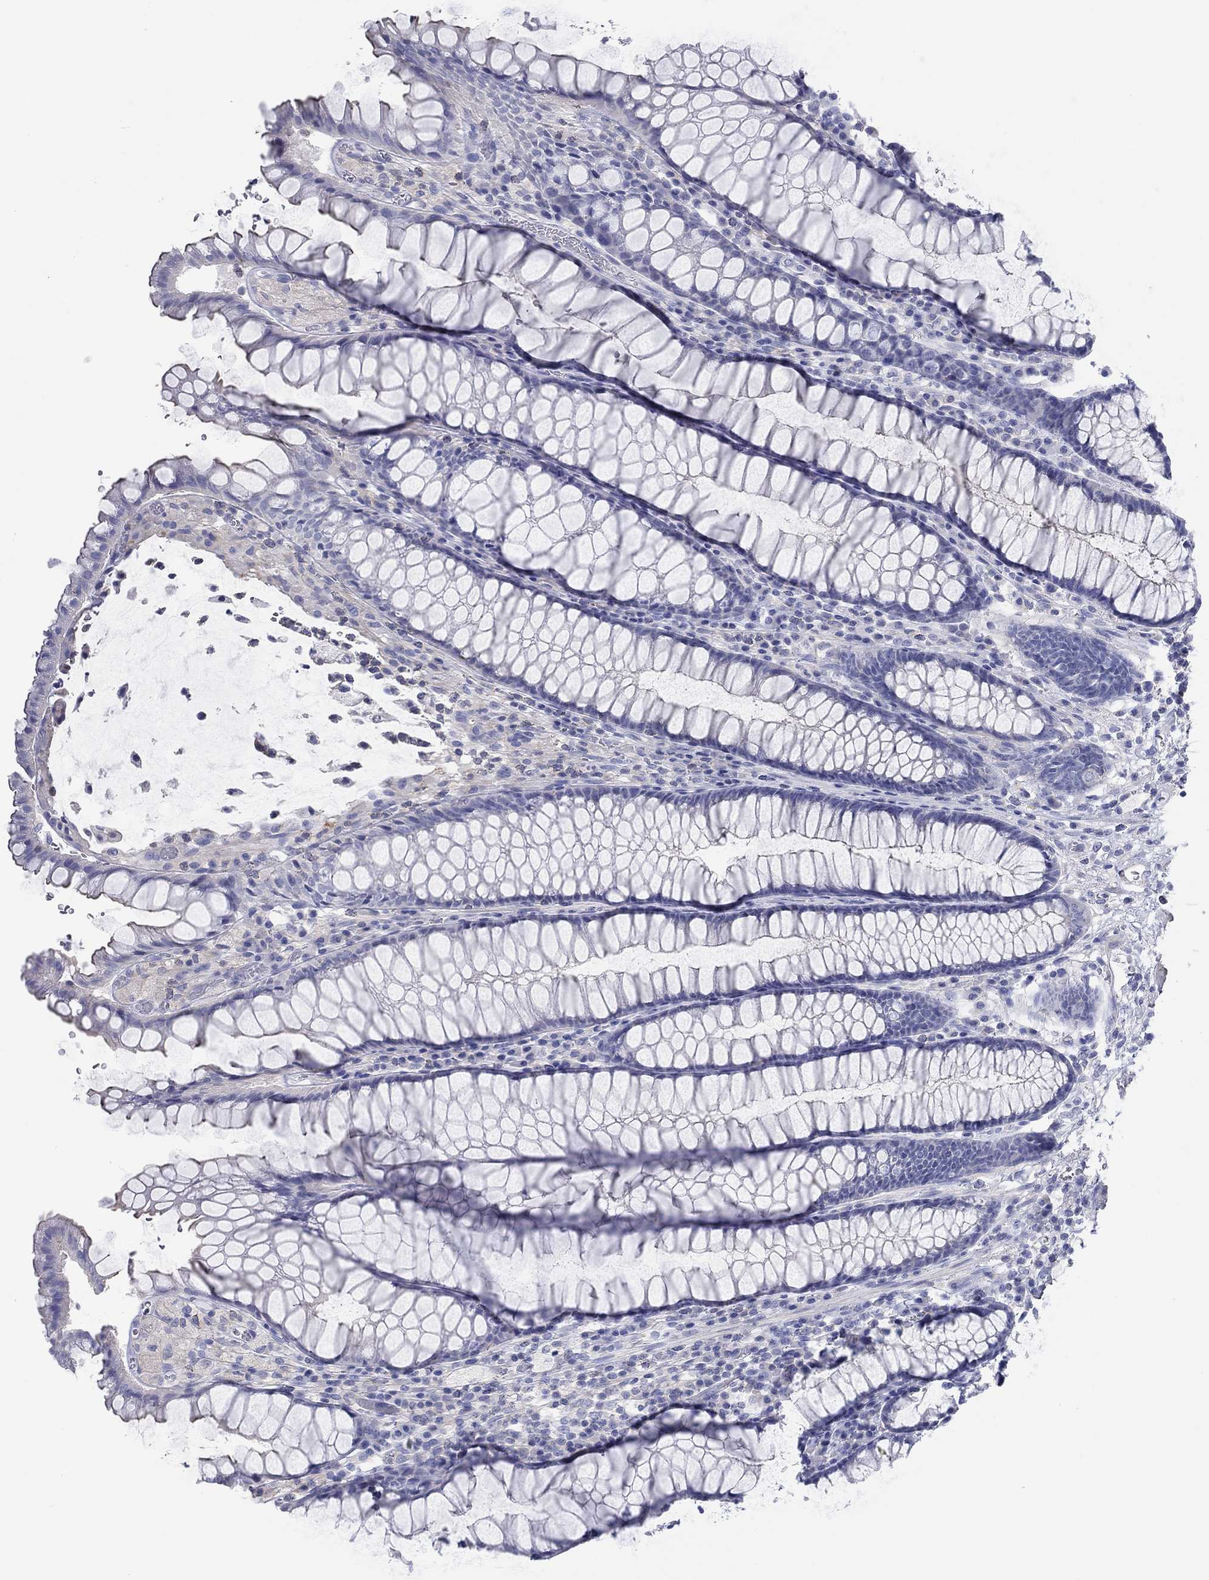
{"staining": {"intensity": "negative", "quantity": "none", "location": "none"}, "tissue": "rectum", "cell_type": "Glandular cells", "image_type": "normal", "snomed": [{"axis": "morphology", "description": "Normal tissue, NOS"}, {"axis": "topography", "description": "Rectum"}], "caption": "Immunohistochemistry micrograph of unremarkable rectum: rectum stained with DAB shows no significant protein positivity in glandular cells. (DAB IHC, high magnification).", "gene": "PPIL6", "patient": {"sex": "female", "age": 68}}